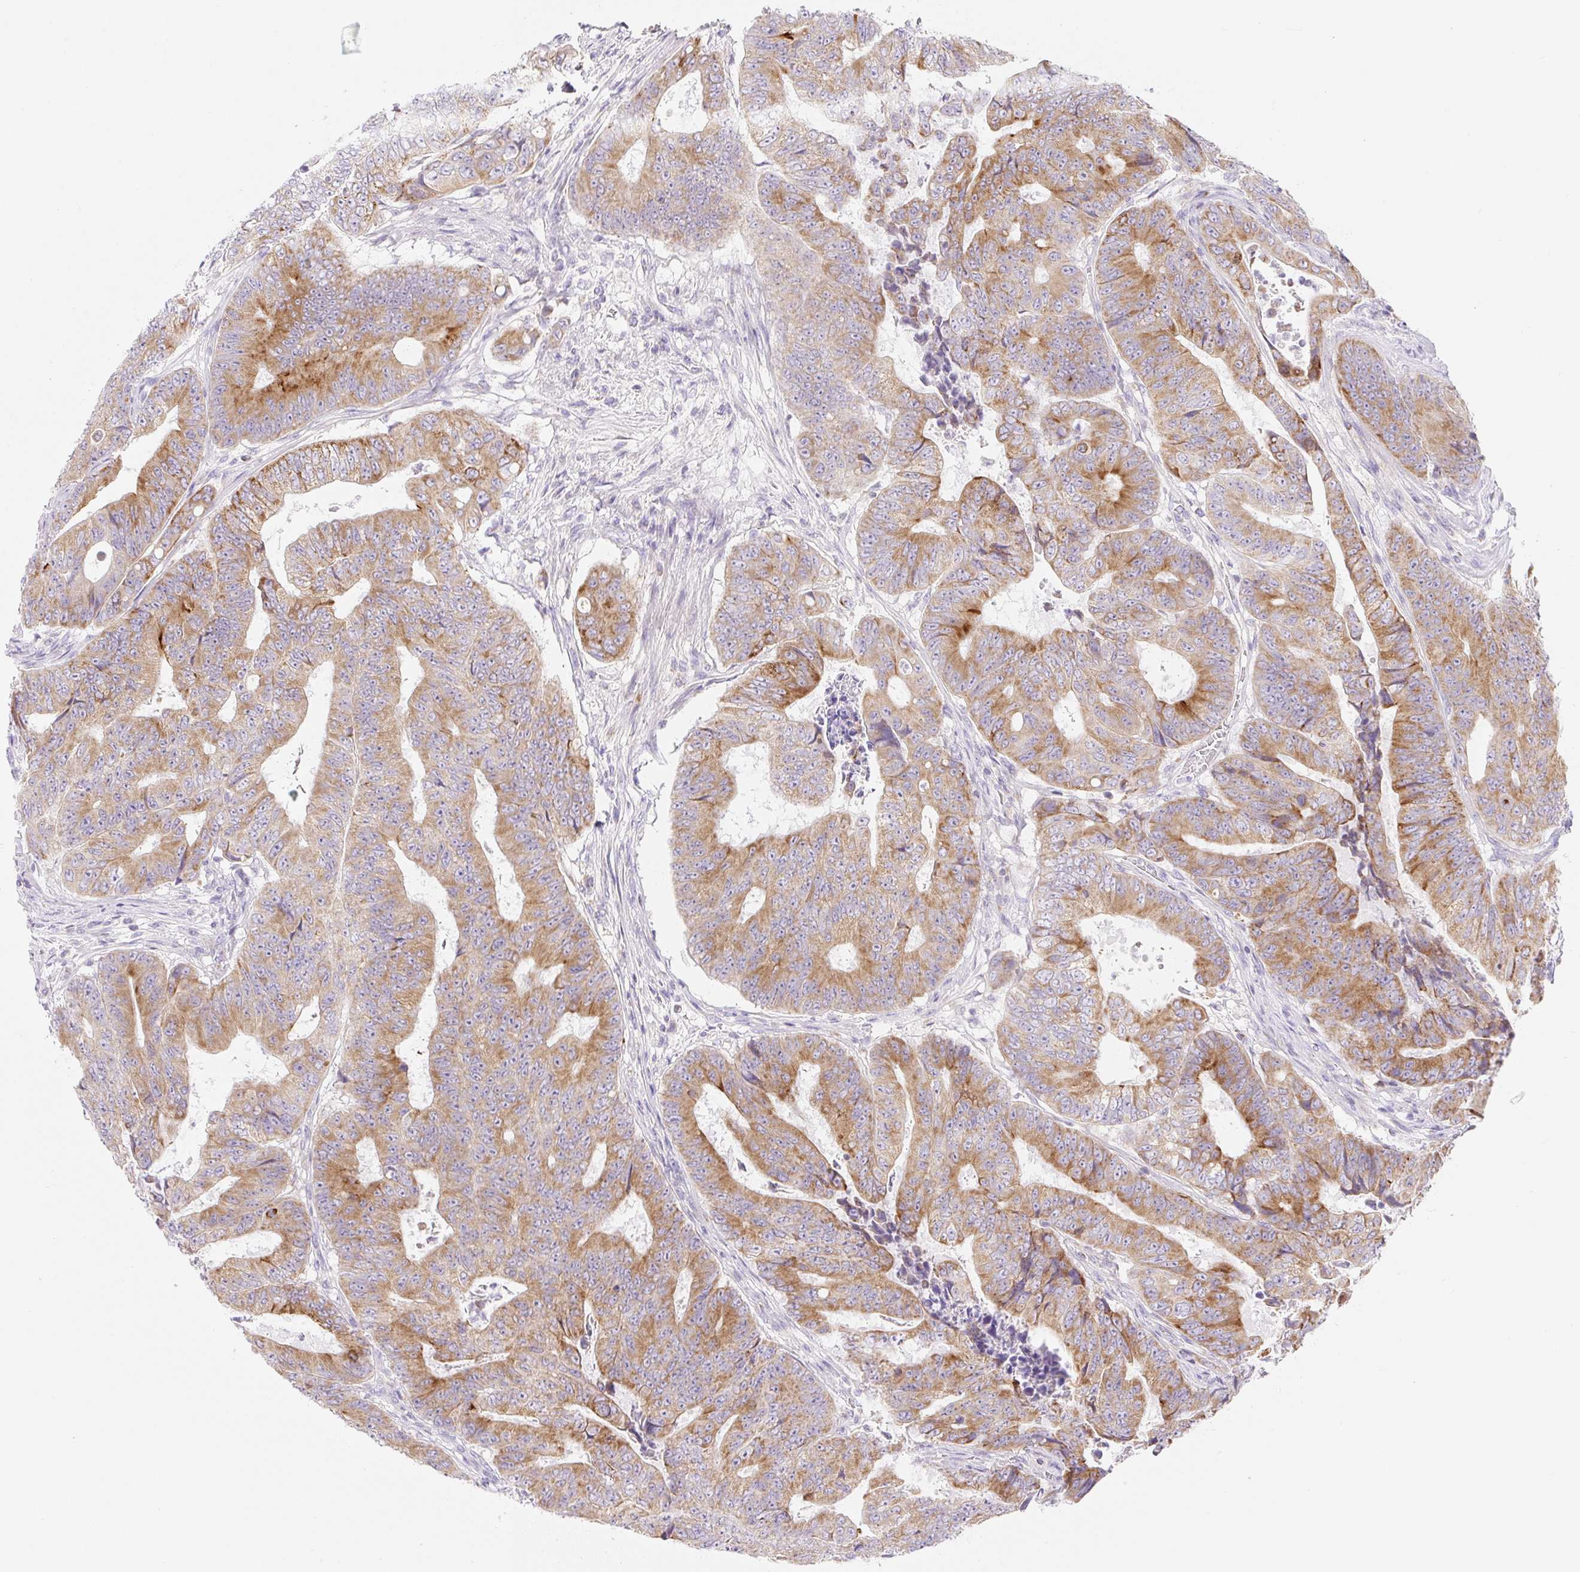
{"staining": {"intensity": "moderate", "quantity": ">75%", "location": "cytoplasmic/membranous"}, "tissue": "colorectal cancer", "cell_type": "Tumor cells", "image_type": "cancer", "snomed": [{"axis": "morphology", "description": "Adenocarcinoma, NOS"}, {"axis": "topography", "description": "Colon"}], "caption": "This is an image of immunohistochemistry (IHC) staining of colorectal adenocarcinoma, which shows moderate staining in the cytoplasmic/membranous of tumor cells.", "gene": "FOCAD", "patient": {"sex": "female", "age": 48}}